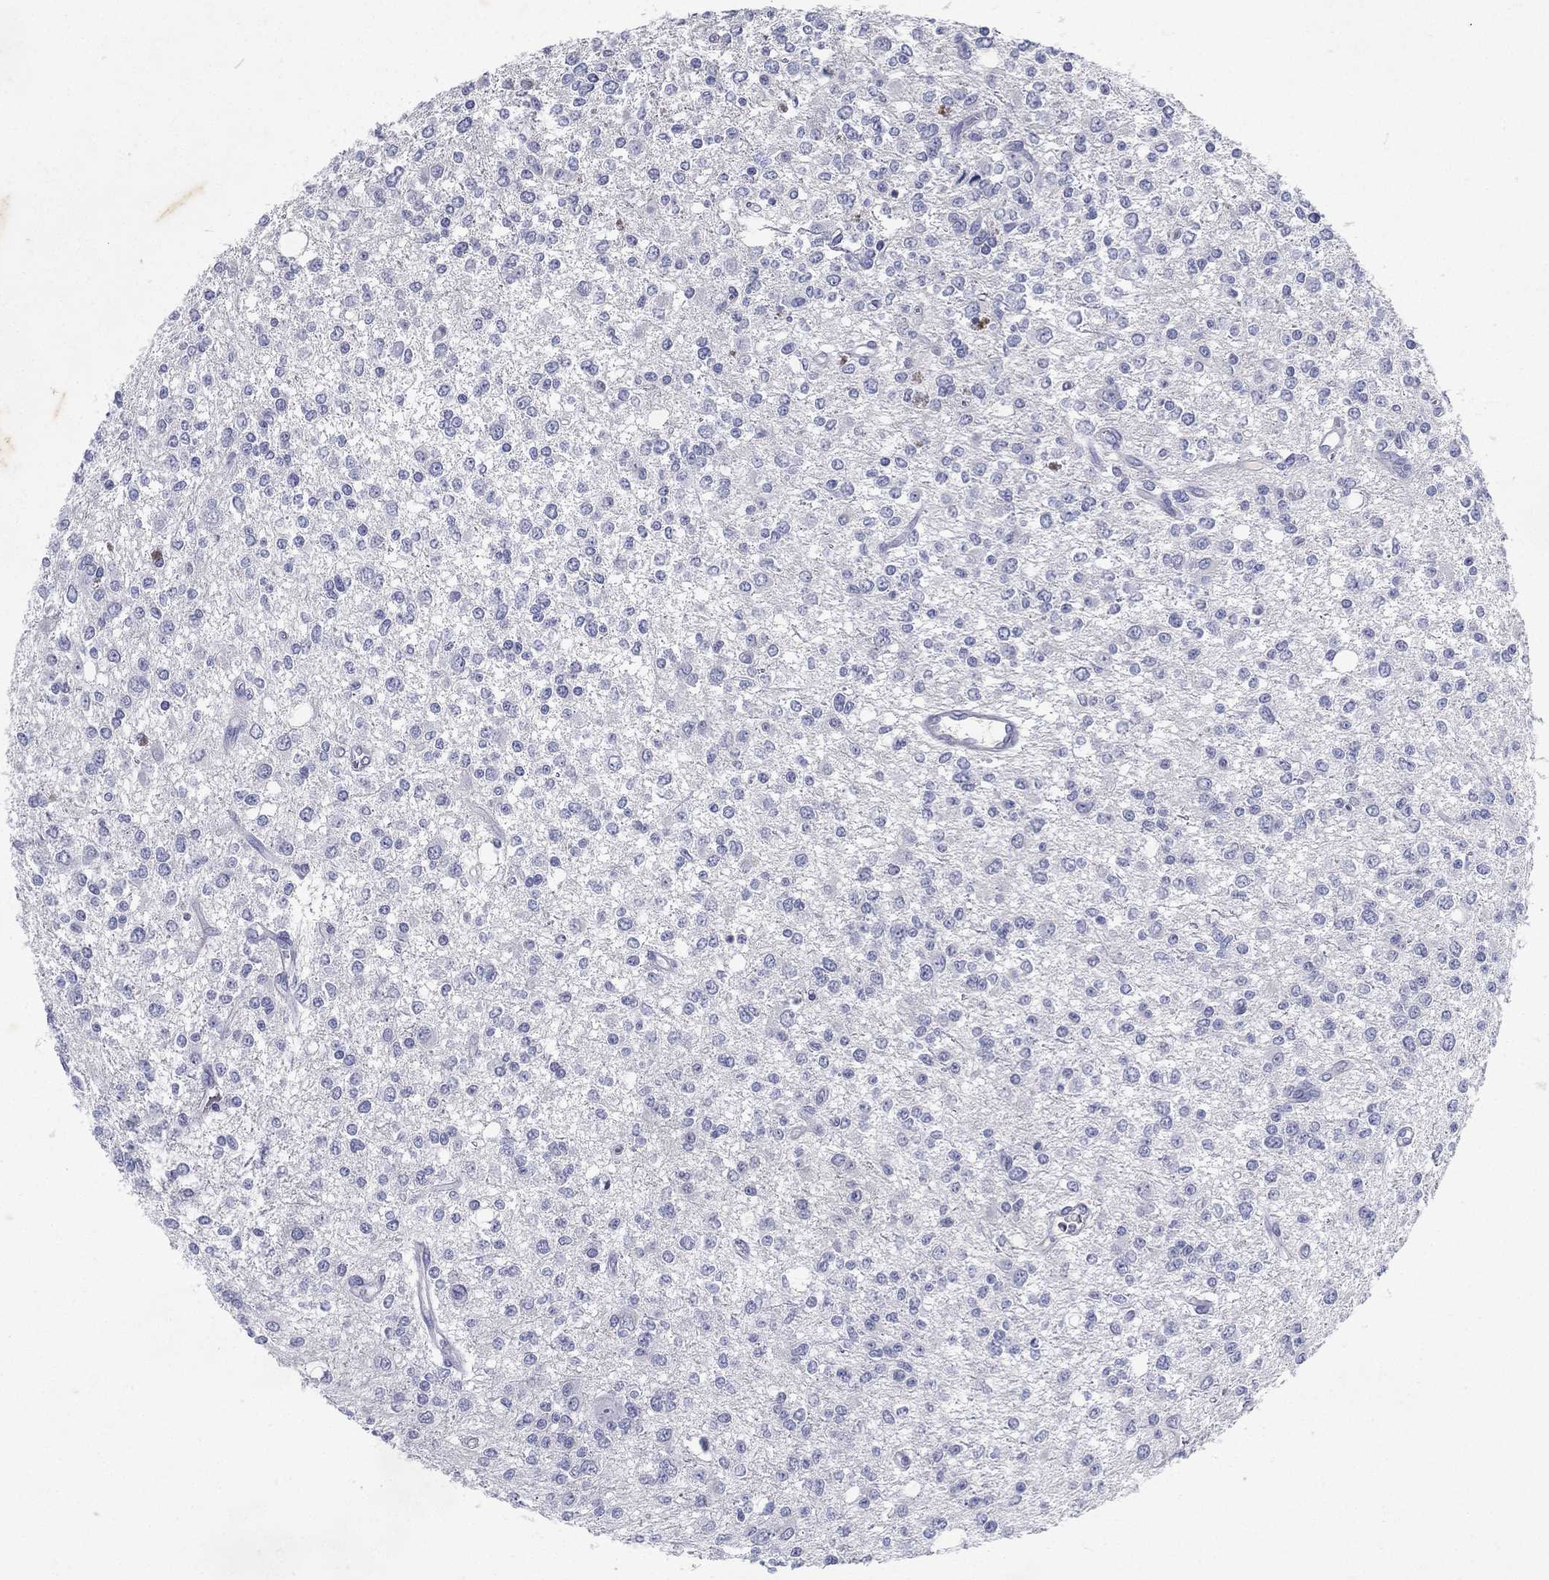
{"staining": {"intensity": "negative", "quantity": "none", "location": "none"}, "tissue": "glioma", "cell_type": "Tumor cells", "image_type": "cancer", "snomed": [{"axis": "morphology", "description": "Glioma, malignant, Low grade"}, {"axis": "topography", "description": "Brain"}], "caption": "This histopathology image is of low-grade glioma (malignant) stained with immunohistochemistry to label a protein in brown with the nuclei are counter-stained blue. There is no staining in tumor cells.", "gene": "RGS13", "patient": {"sex": "male", "age": 67}}